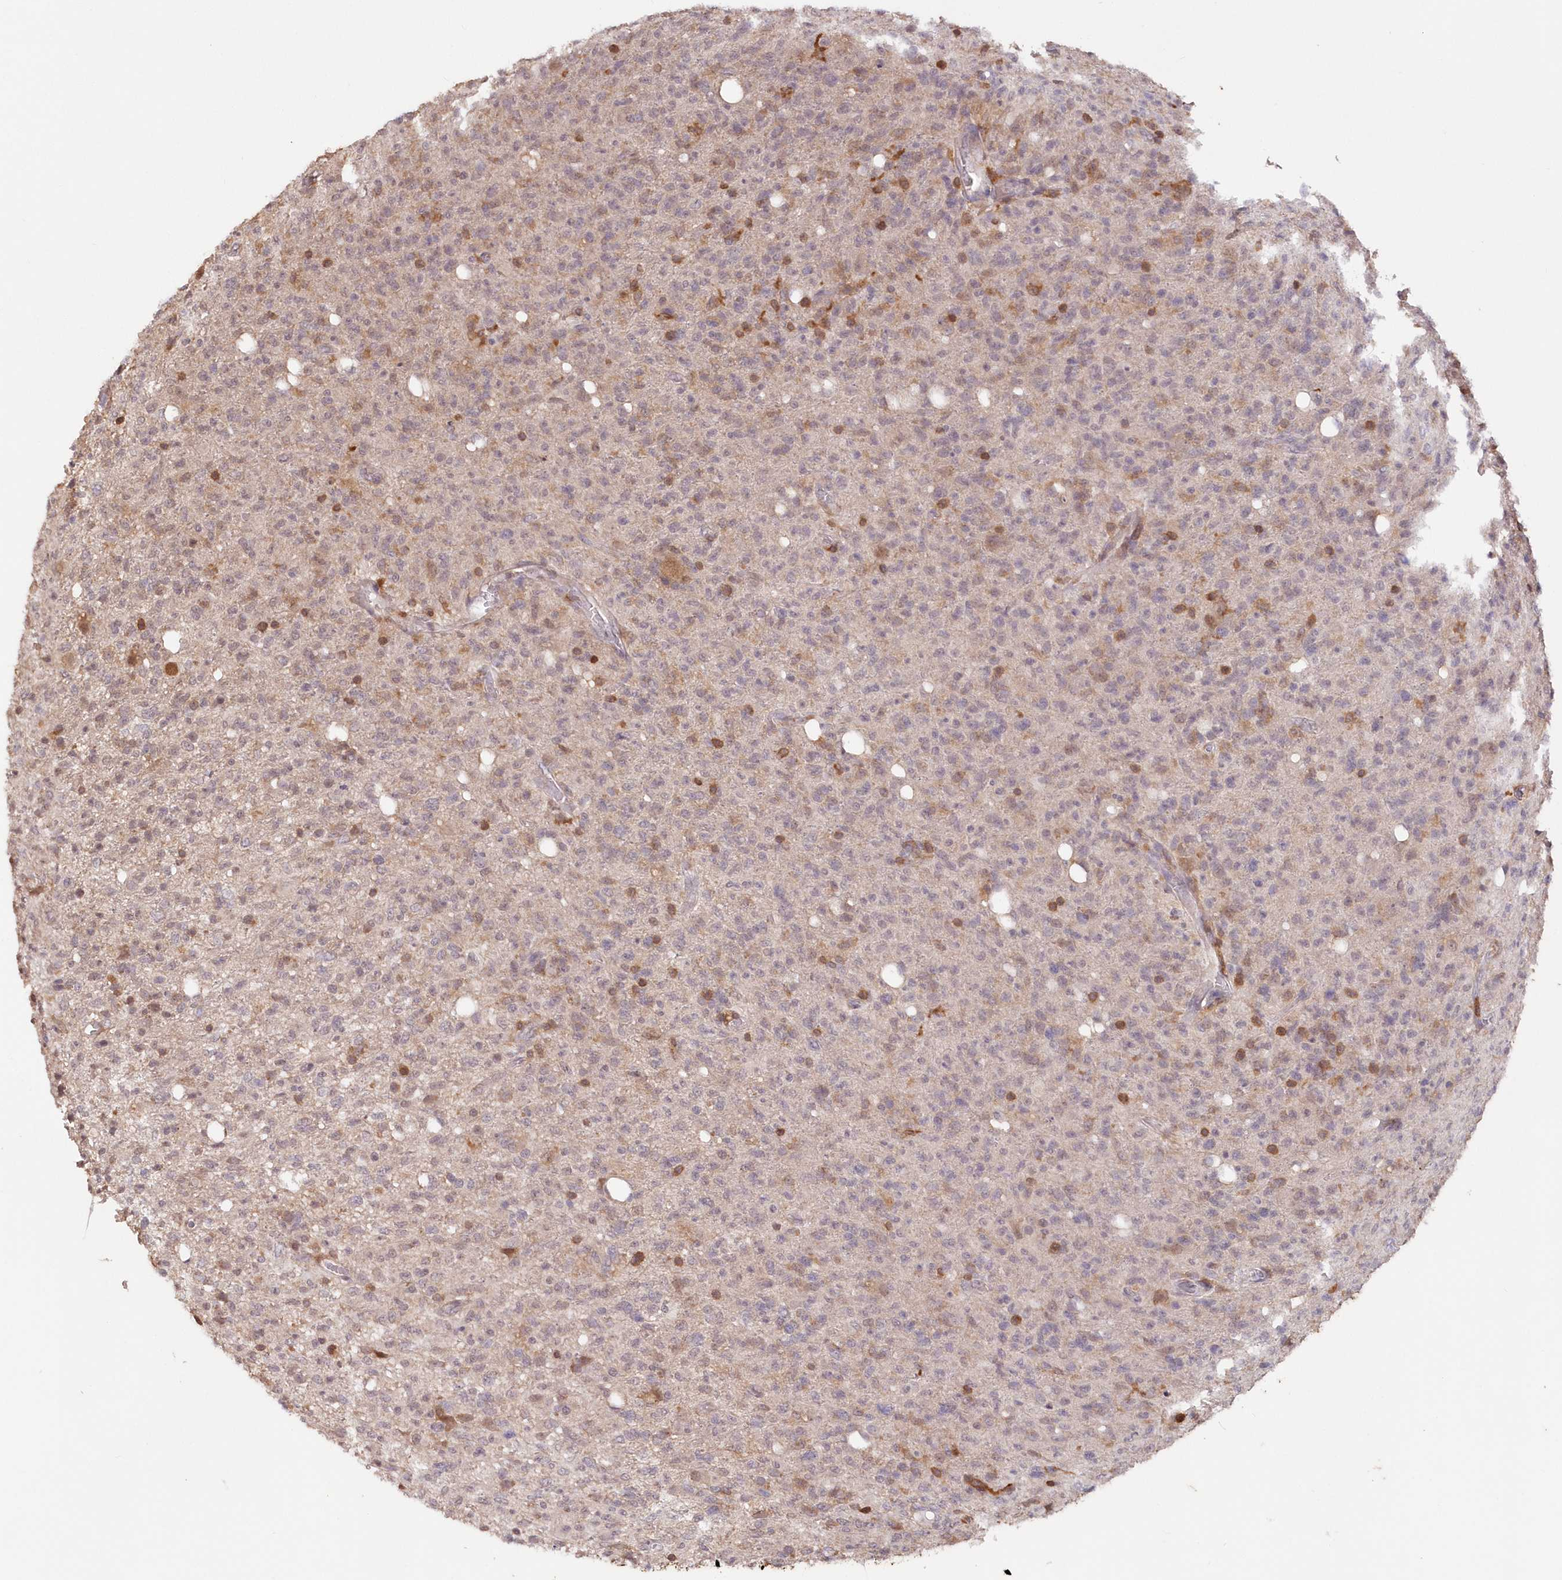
{"staining": {"intensity": "negative", "quantity": "none", "location": "none"}, "tissue": "glioma", "cell_type": "Tumor cells", "image_type": "cancer", "snomed": [{"axis": "morphology", "description": "Glioma, malignant, High grade"}, {"axis": "topography", "description": "Brain"}], "caption": "This is an IHC histopathology image of human glioma. There is no expression in tumor cells.", "gene": "SNED1", "patient": {"sex": "female", "age": 57}}